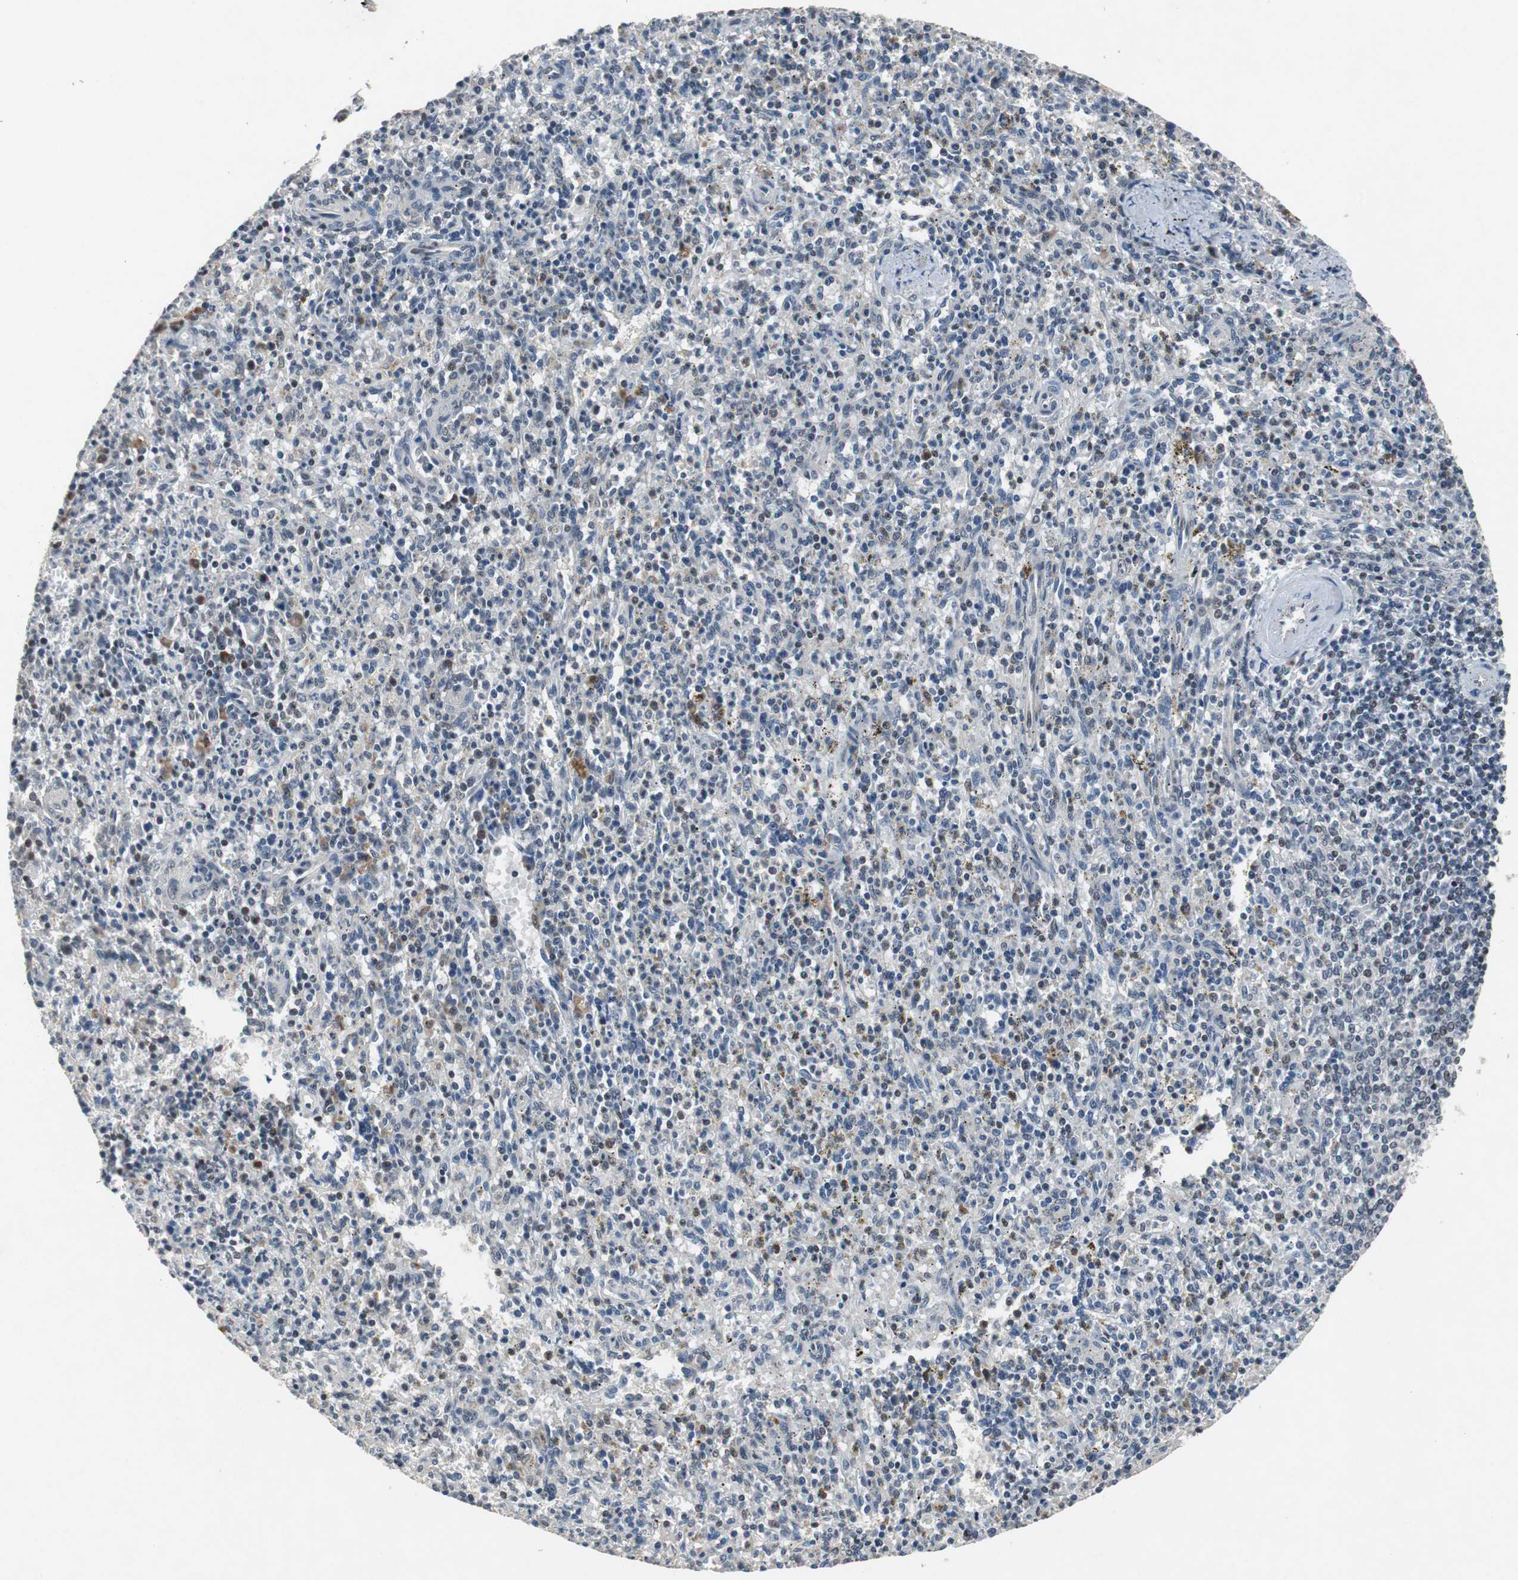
{"staining": {"intensity": "negative", "quantity": "none", "location": "none"}, "tissue": "spleen", "cell_type": "Cells in red pulp", "image_type": "normal", "snomed": [{"axis": "morphology", "description": "Normal tissue, NOS"}, {"axis": "topography", "description": "Spleen"}], "caption": "Cells in red pulp are negative for brown protein staining in unremarkable spleen.", "gene": "TP63", "patient": {"sex": "male", "age": 72}}